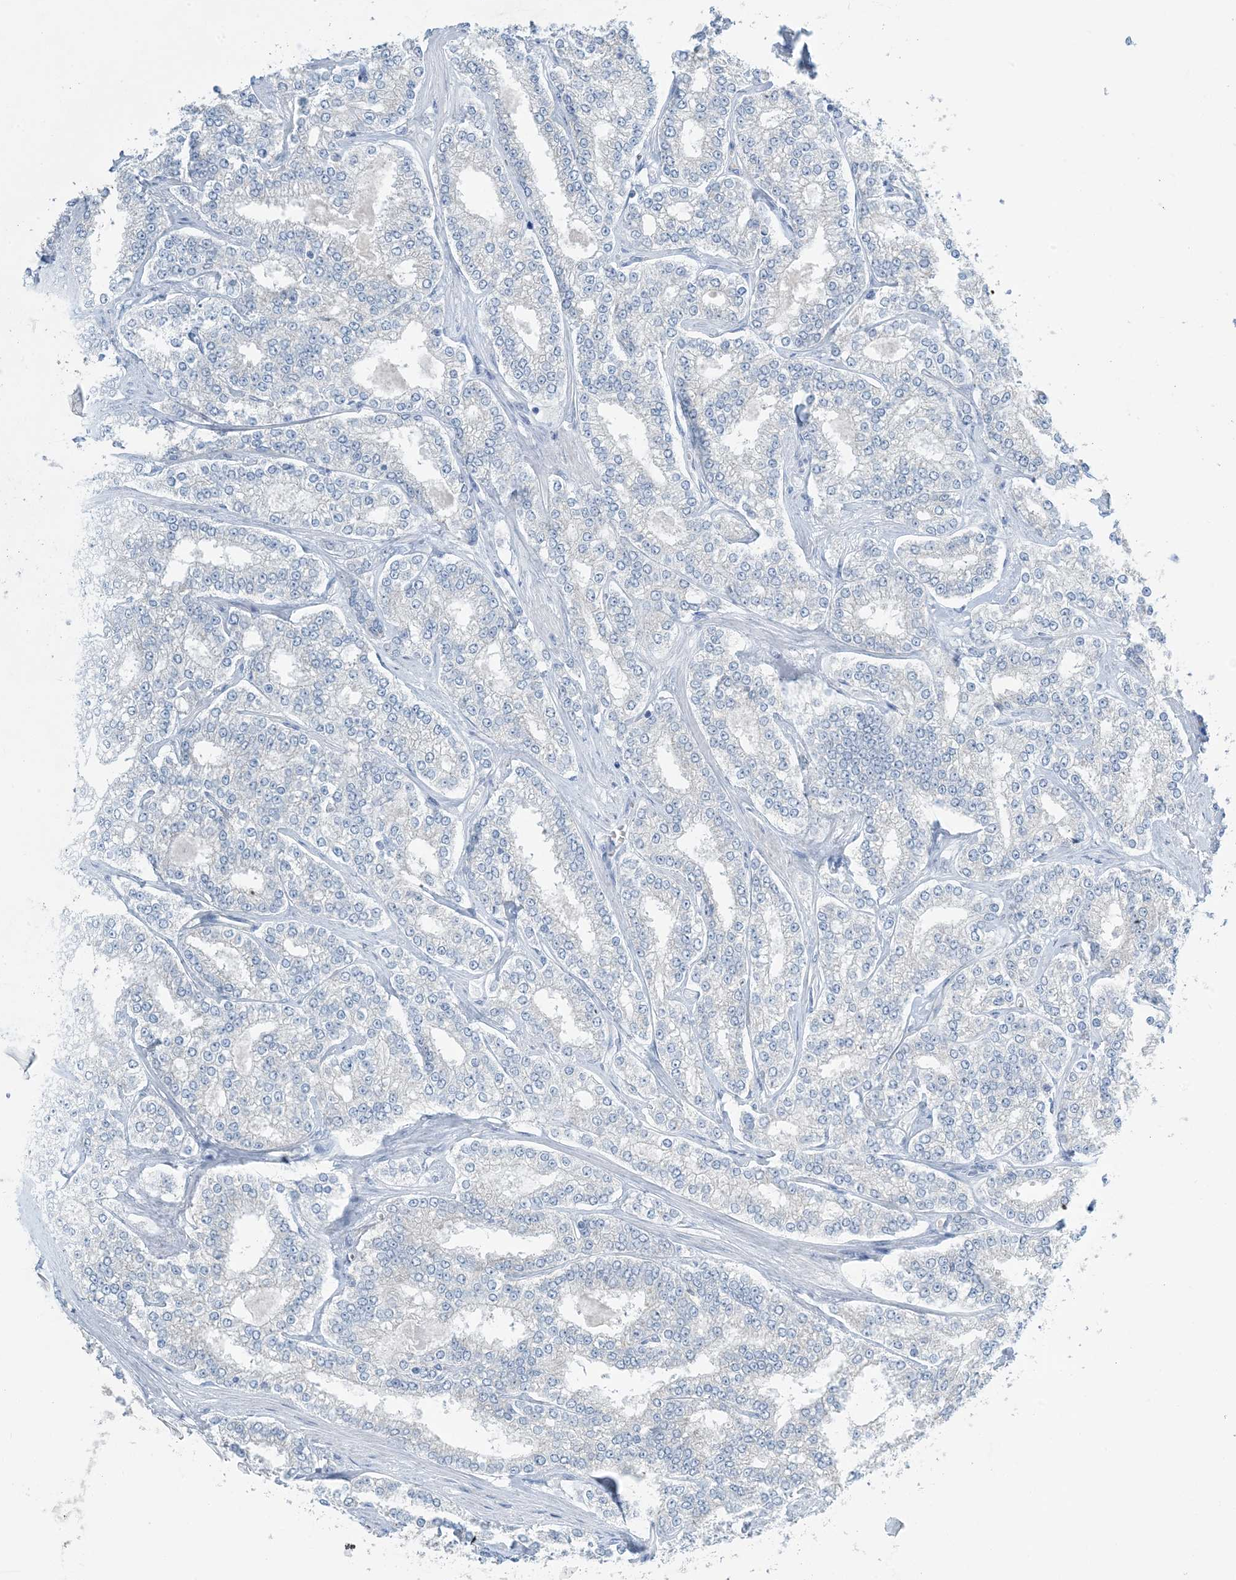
{"staining": {"intensity": "negative", "quantity": "none", "location": "none"}, "tissue": "prostate cancer", "cell_type": "Tumor cells", "image_type": "cancer", "snomed": [{"axis": "morphology", "description": "Normal tissue, NOS"}, {"axis": "morphology", "description": "Adenocarcinoma, High grade"}, {"axis": "topography", "description": "Prostate"}], "caption": "Immunohistochemistry micrograph of neoplastic tissue: human prostate cancer stained with DAB displays no significant protein staining in tumor cells. (DAB immunohistochemistry (IHC) with hematoxylin counter stain).", "gene": "MRPS18A", "patient": {"sex": "male", "age": 83}}